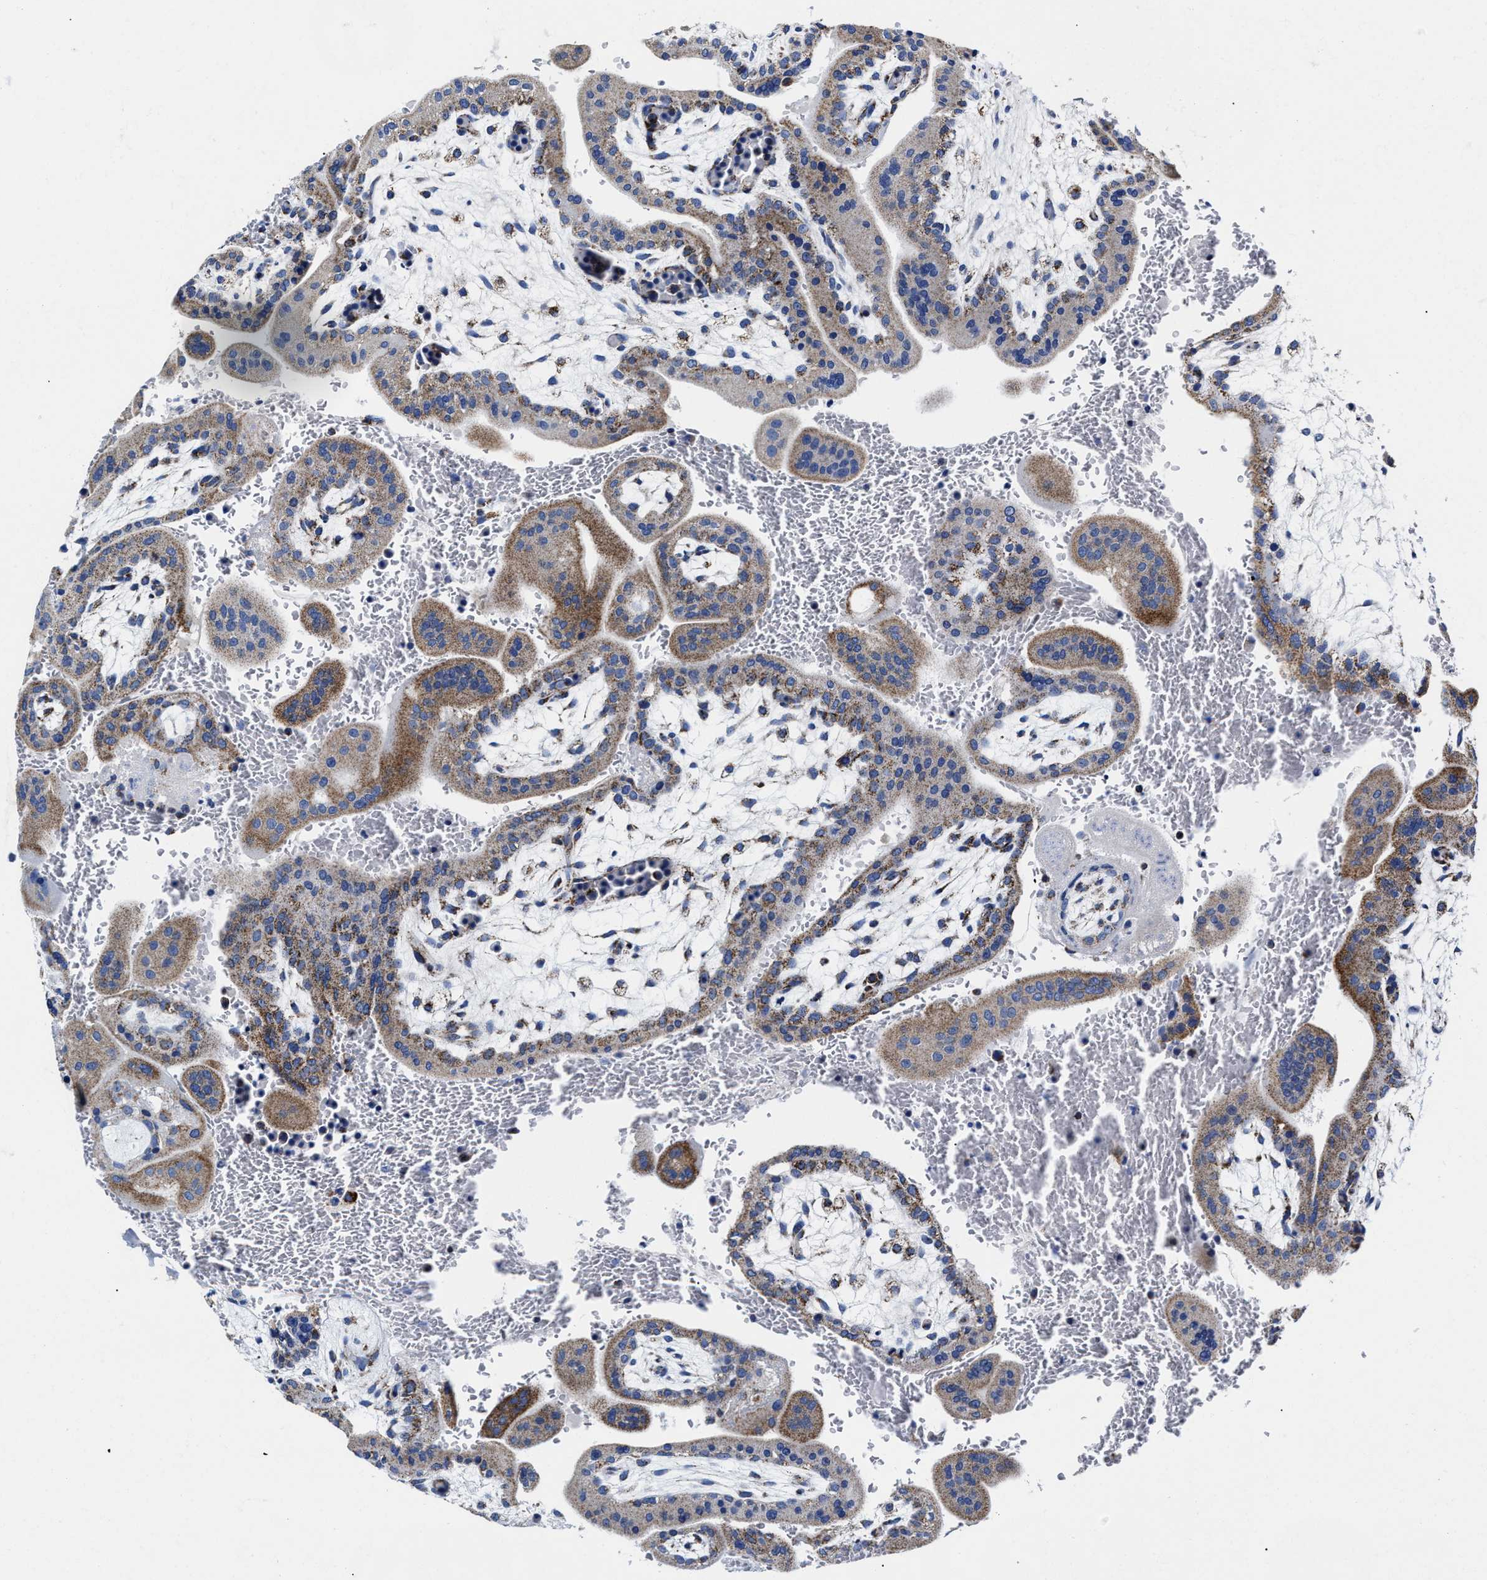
{"staining": {"intensity": "moderate", "quantity": ">75%", "location": "cytoplasmic/membranous"}, "tissue": "placenta", "cell_type": "Decidual cells", "image_type": "normal", "snomed": [{"axis": "morphology", "description": "Normal tissue, NOS"}, {"axis": "topography", "description": "Placenta"}], "caption": "Decidual cells demonstrate medium levels of moderate cytoplasmic/membranous expression in about >75% of cells in benign human placenta.", "gene": "HINT2", "patient": {"sex": "female", "age": 35}}